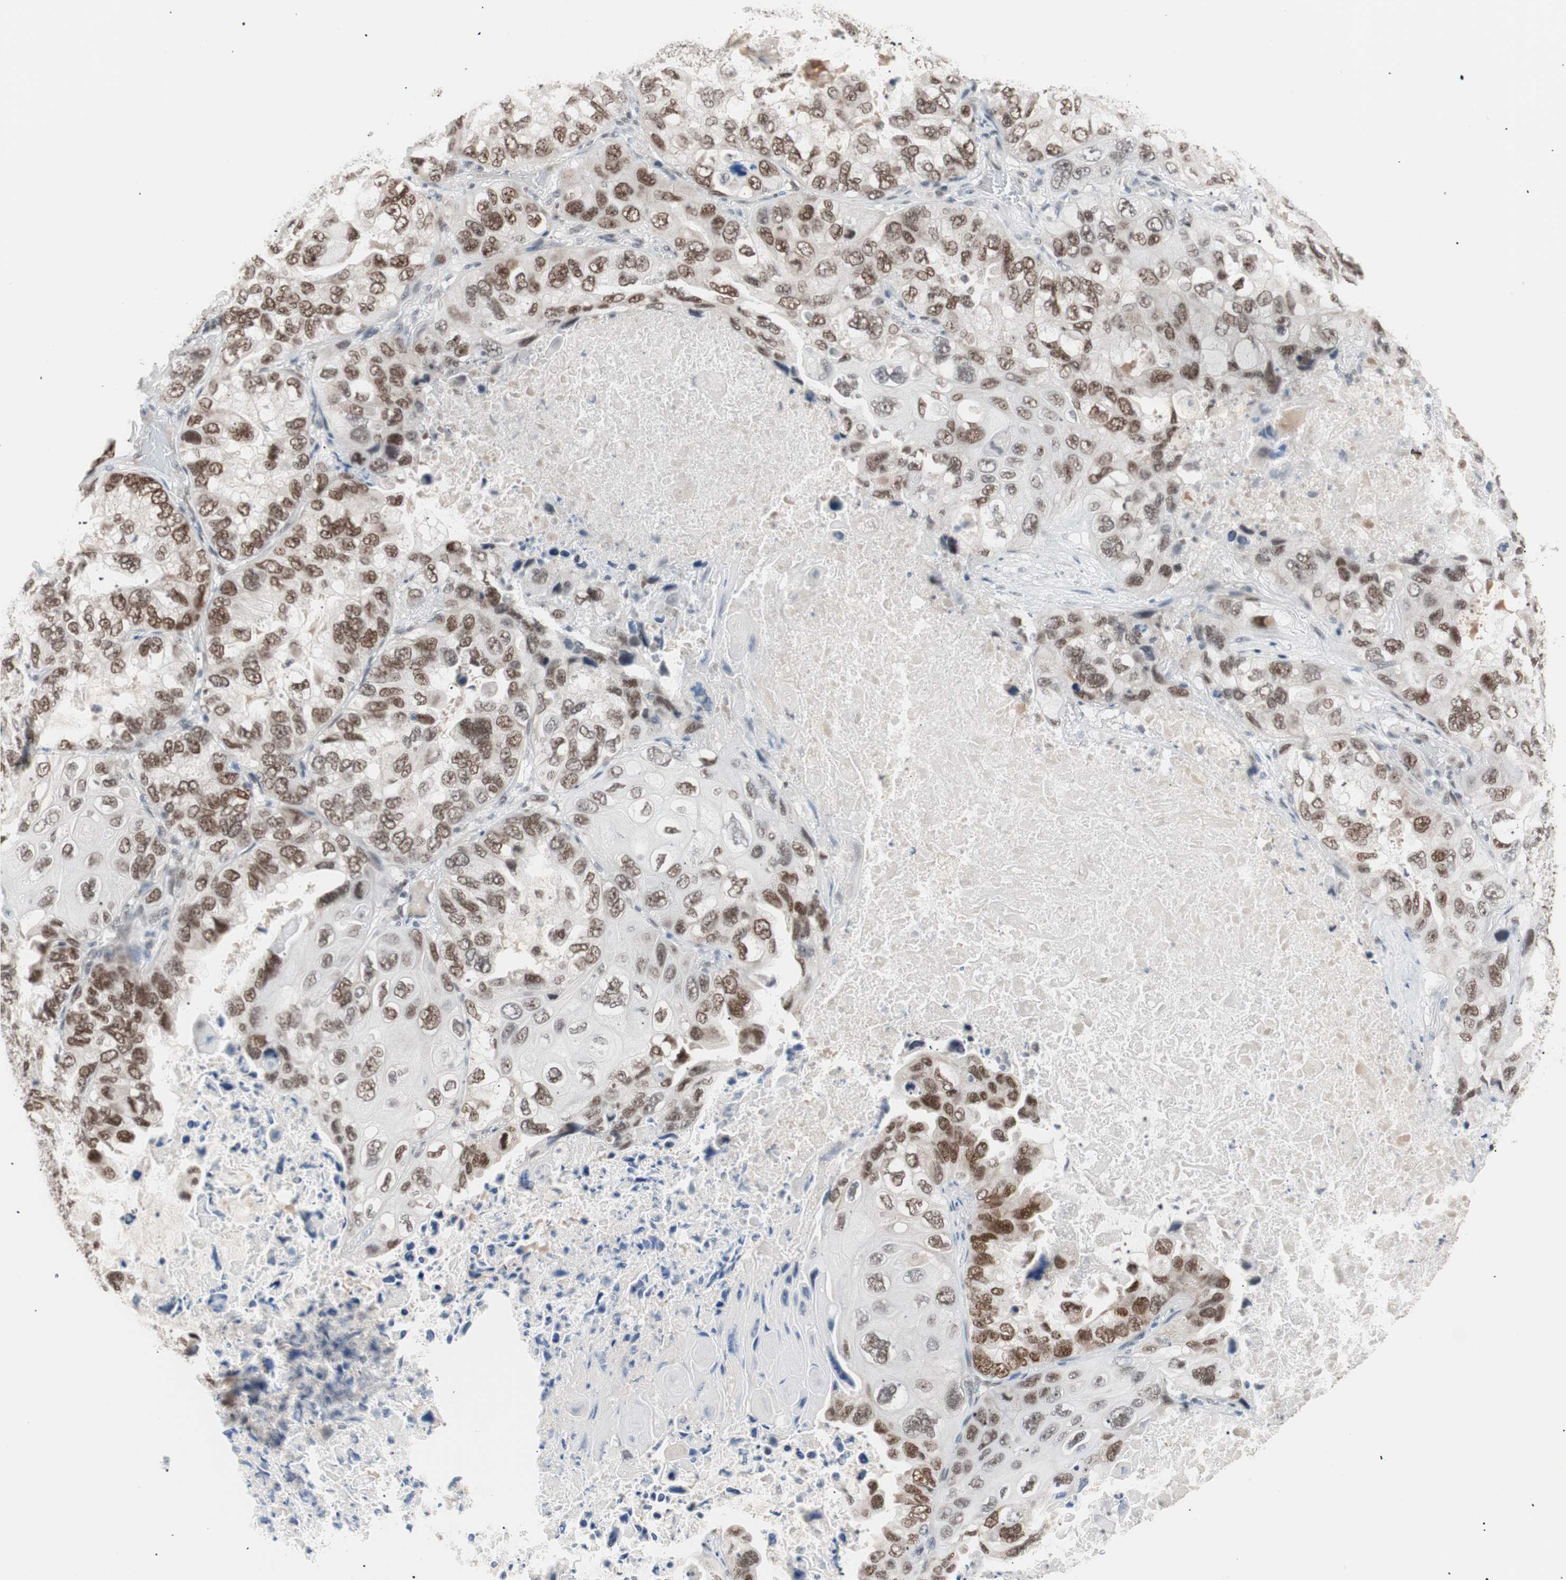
{"staining": {"intensity": "moderate", "quantity": ">75%", "location": "nuclear"}, "tissue": "lung cancer", "cell_type": "Tumor cells", "image_type": "cancer", "snomed": [{"axis": "morphology", "description": "Squamous cell carcinoma, NOS"}, {"axis": "topography", "description": "Lung"}], "caption": "This photomicrograph exhibits IHC staining of lung cancer (squamous cell carcinoma), with medium moderate nuclear staining in about >75% of tumor cells.", "gene": "LIG3", "patient": {"sex": "female", "age": 73}}